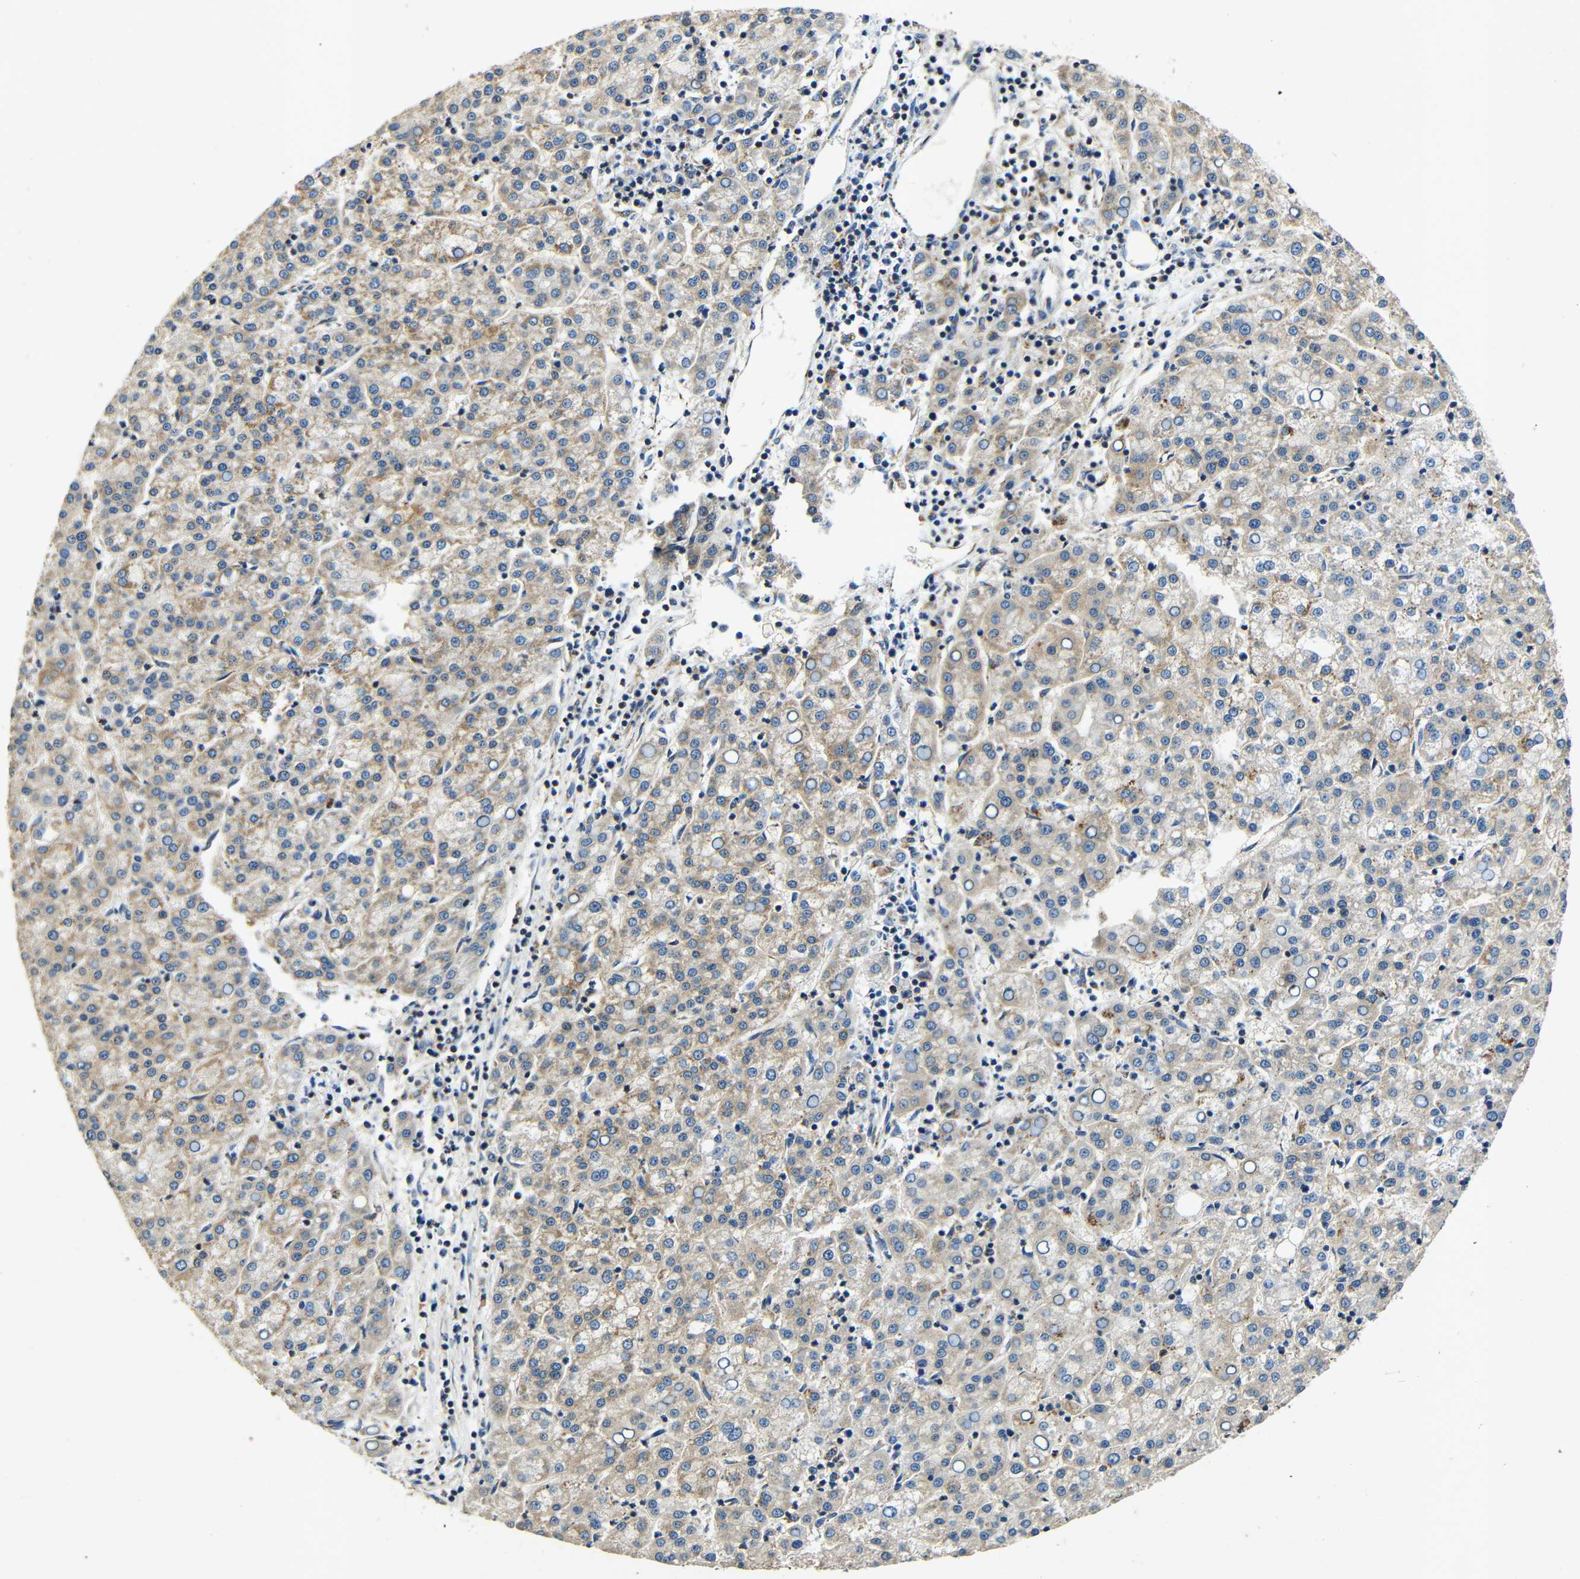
{"staining": {"intensity": "weak", "quantity": "25%-75%", "location": "cytoplasmic/membranous"}, "tissue": "liver cancer", "cell_type": "Tumor cells", "image_type": "cancer", "snomed": [{"axis": "morphology", "description": "Carcinoma, Hepatocellular, NOS"}, {"axis": "topography", "description": "Liver"}], "caption": "Immunohistochemical staining of hepatocellular carcinoma (liver) shows low levels of weak cytoplasmic/membranous expression in approximately 25%-75% of tumor cells. (Brightfield microscopy of DAB IHC at high magnification).", "gene": "GALNT18", "patient": {"sex": "female", "age": 58}}